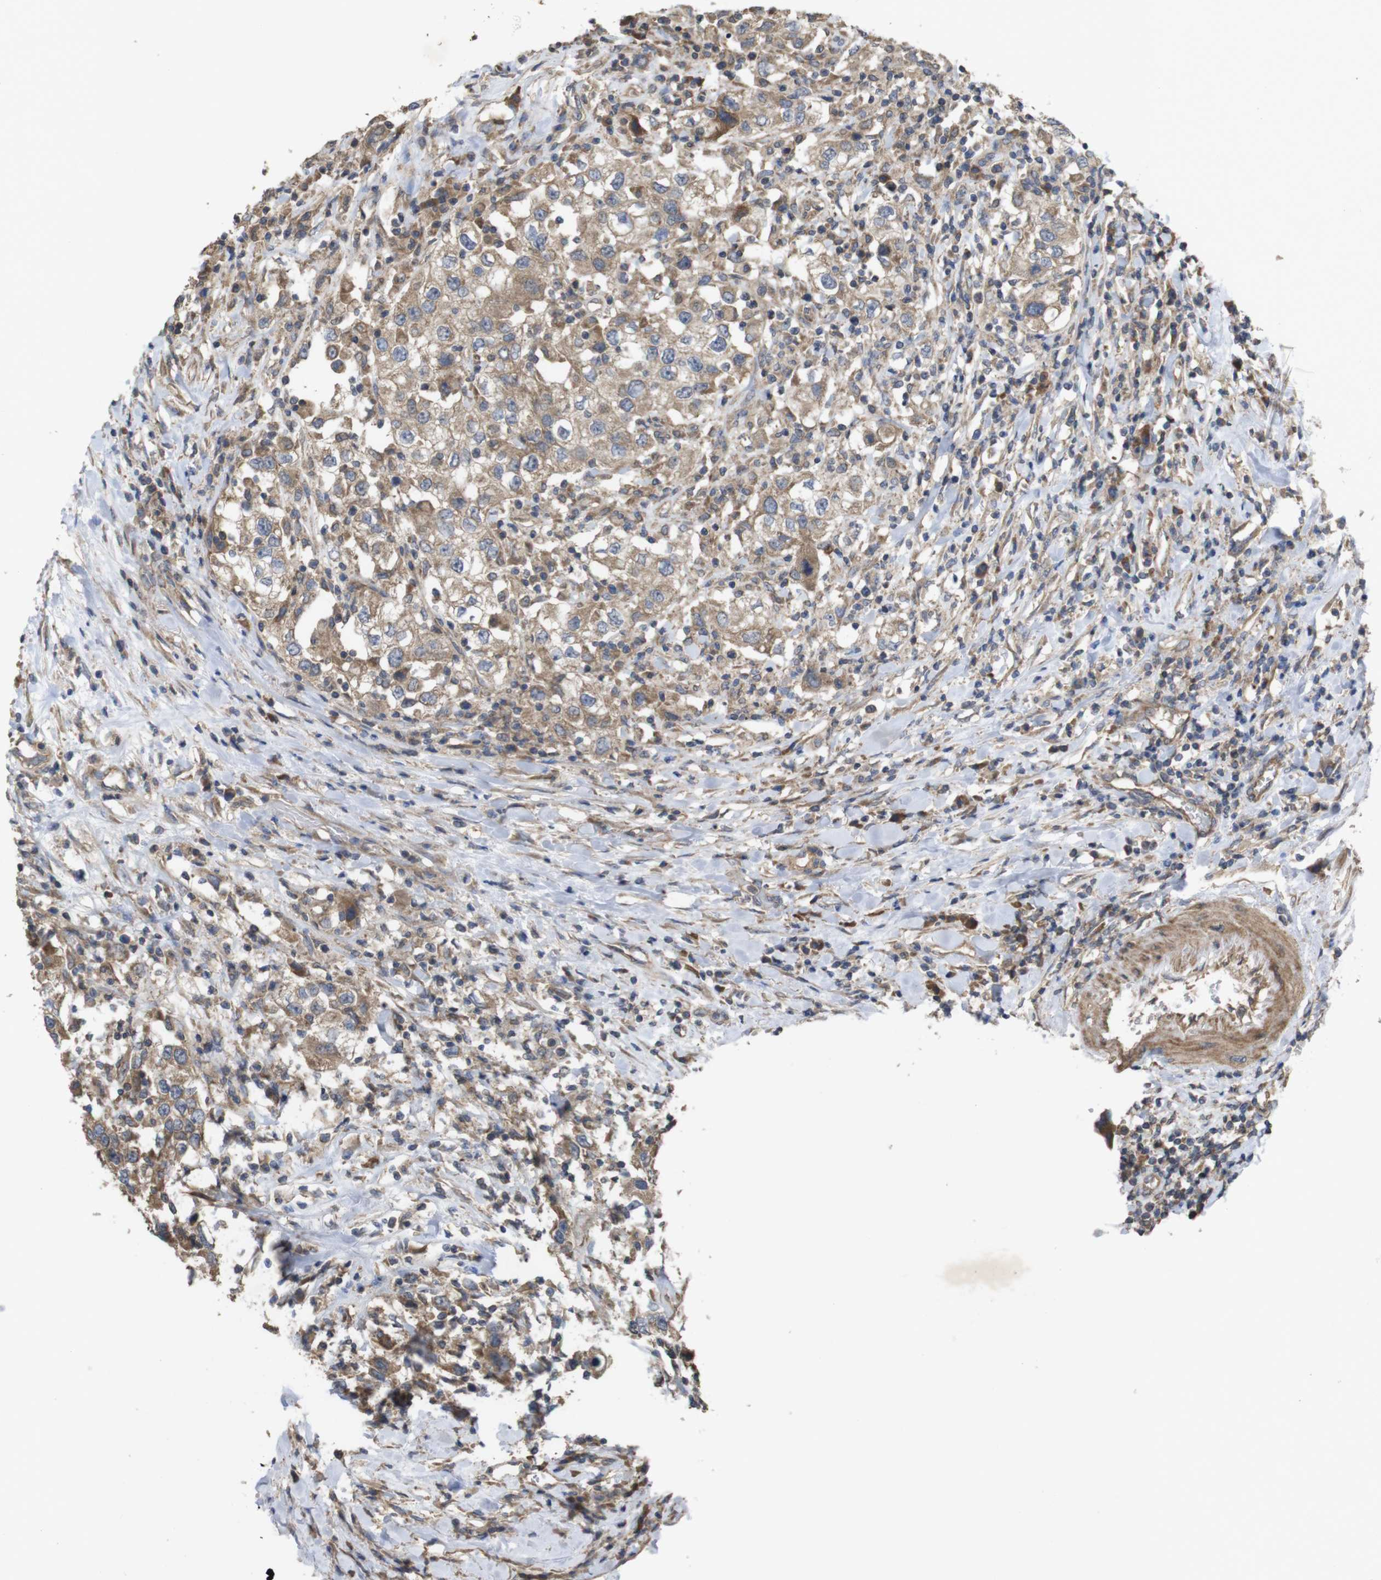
{"staining": {"intensity": "moderate", "quantity": ">75%", "location": "cytoplasmic/membranous"}, "tissue": "urothelial cancer", "cell_type": "Tumor cells", "image_type": "cancer", "snomed": [{"axis": "morphology", "description": "Urothelial carcinoma, High grade"}, {"axis": "topography", "description": "Urinary bladder"}], "caption": "This is an image of immunohistochemistry staining of urothelial cancer, which shows moderate staining in the cytoplasmic/membranous of tumor cells.", "gene": "KCNS3", "patient": {"sex": "female", "age": 80}}